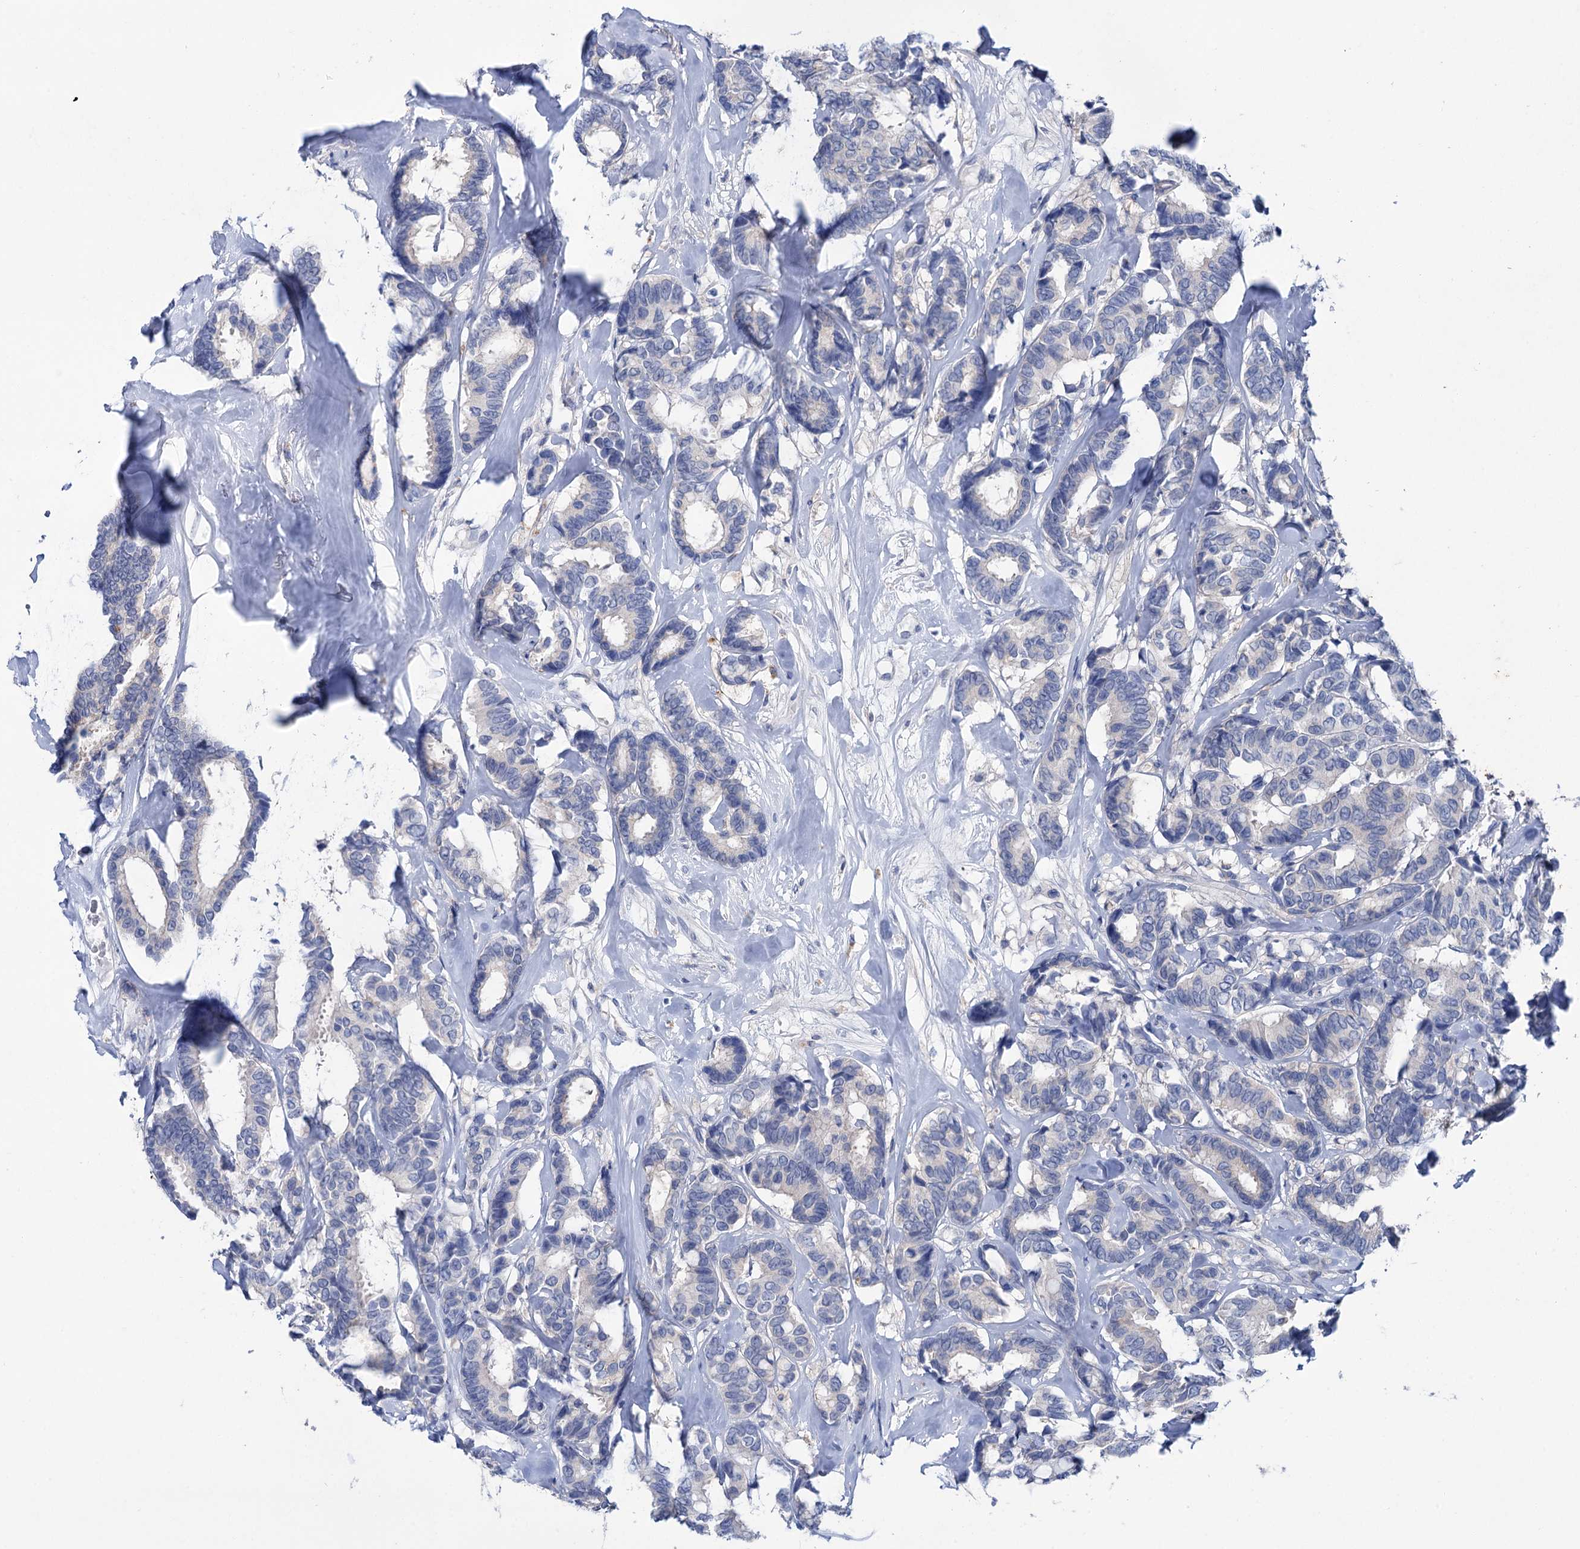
{"staining": {"intensity": "negative", "quantity": "none", "location": "none"}, "tissue": "breast cancer", "cell_type": "Tumor cells", "image_type": "cancer", "snomed": [{"axis": "morphology", "description": "Duct carcinoma"}, {"axis": "topography", "description": "Breast"}], "caption": "Histopathology image shows no significant protein positivity in tumor cells of breast cancer (intraductal carcinoma).", "gene": "LYZL4", "patient": {"sex": "female", "age": 87}}